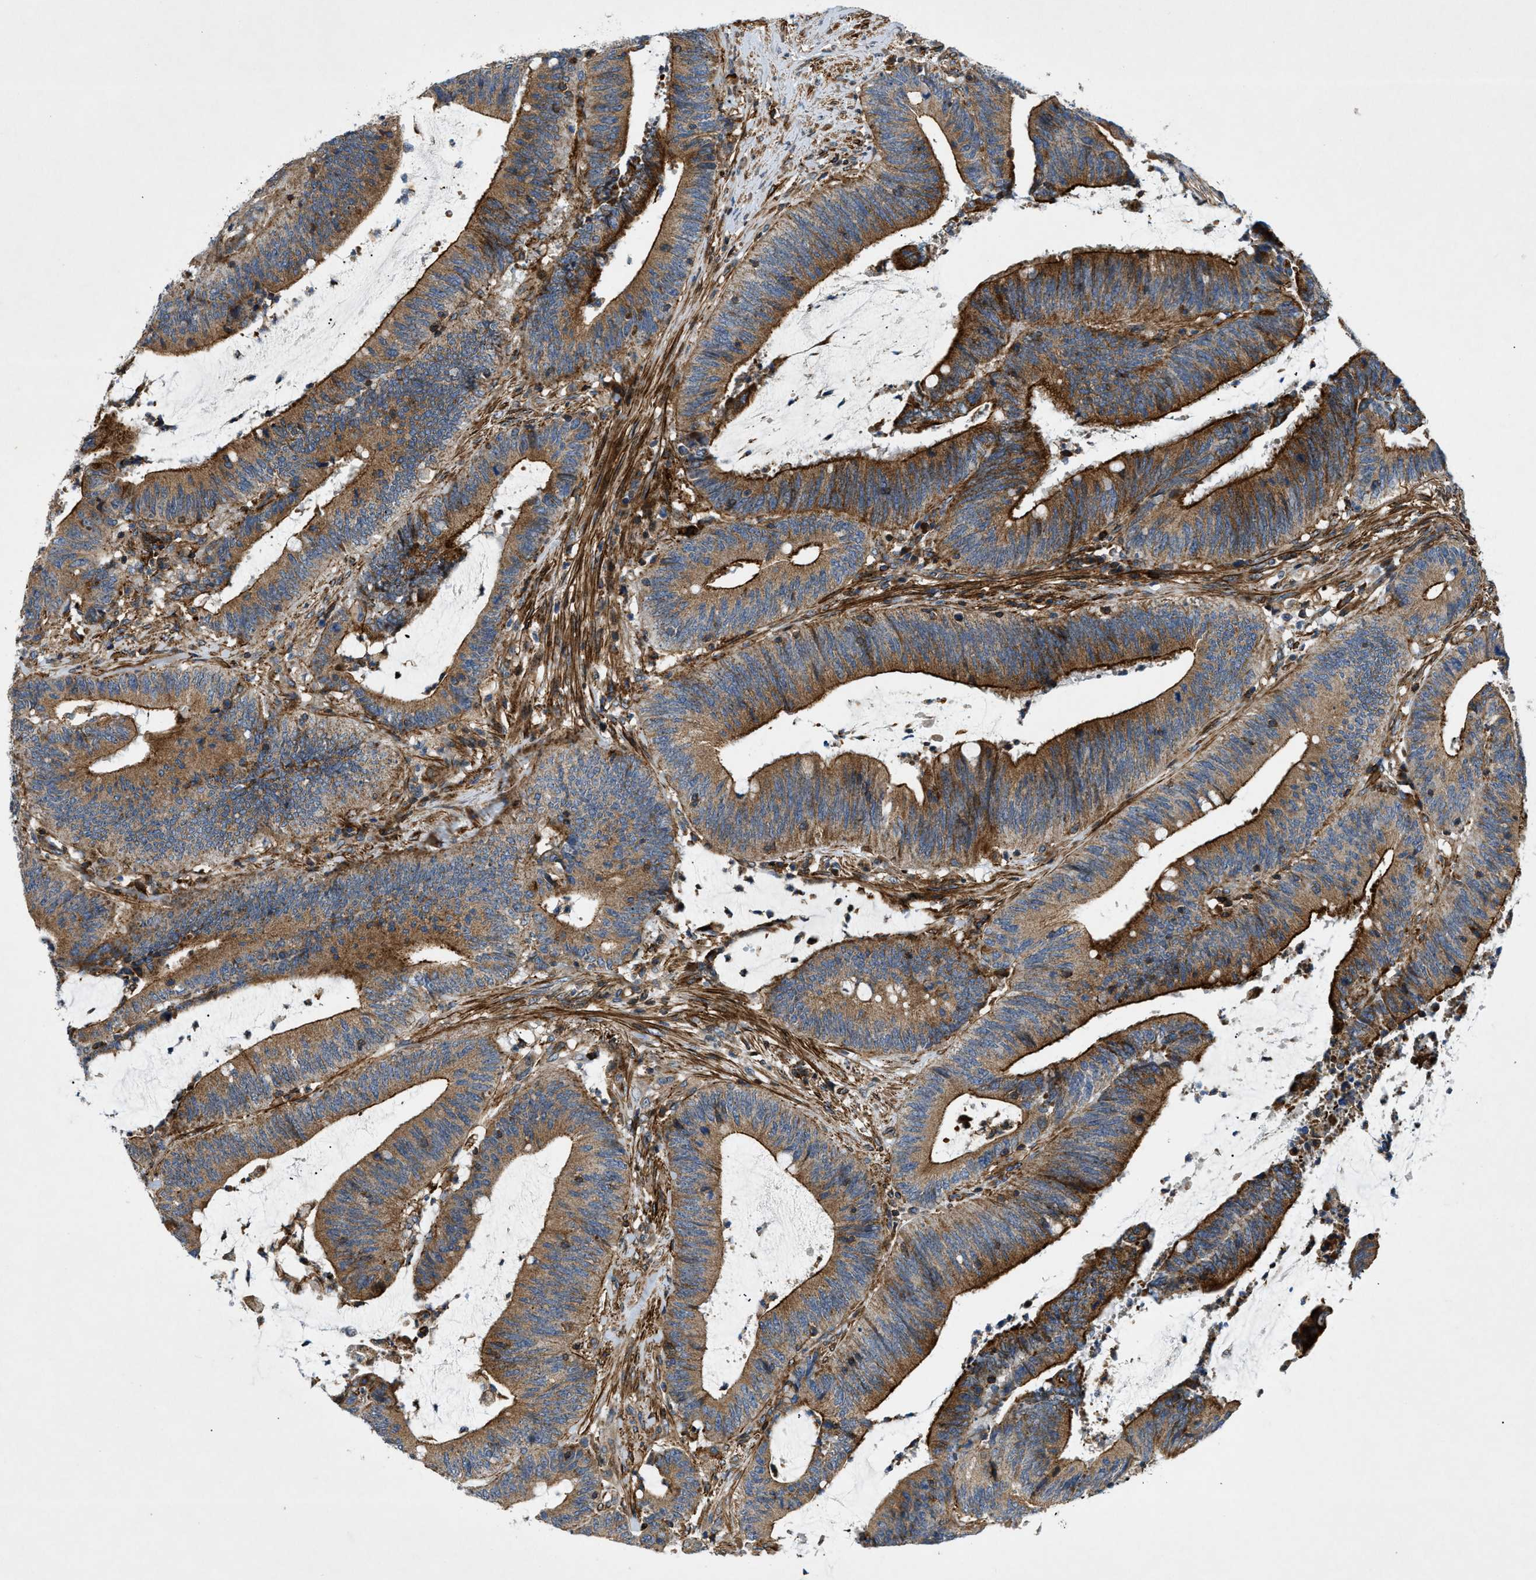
{"staining": {"intensity": "moderate", "quantity": ">75%", "location": "cytoplasmic/membranous"}, "tissue": "colorectal cancer", "cell_type": "Tumor cells", "image_type": "cancer", "snomed": [{"axis": "morphology", "description": "Normal tissue, NOS"}, {"axis": "morphology", "description": "Adenocarcinoma, NOS"}, {"axis": "topography", "description": "Rectum"}], "caption": "Colorectal adenocarcinoma stained with DAB immunohistochemistry (IHC) reveals medium levels of moderate cytoplasmic/membranous expression in about >75% of tumor cells.", "gene": "DHODH", "patient": {"sex": "female", "age": 66}}